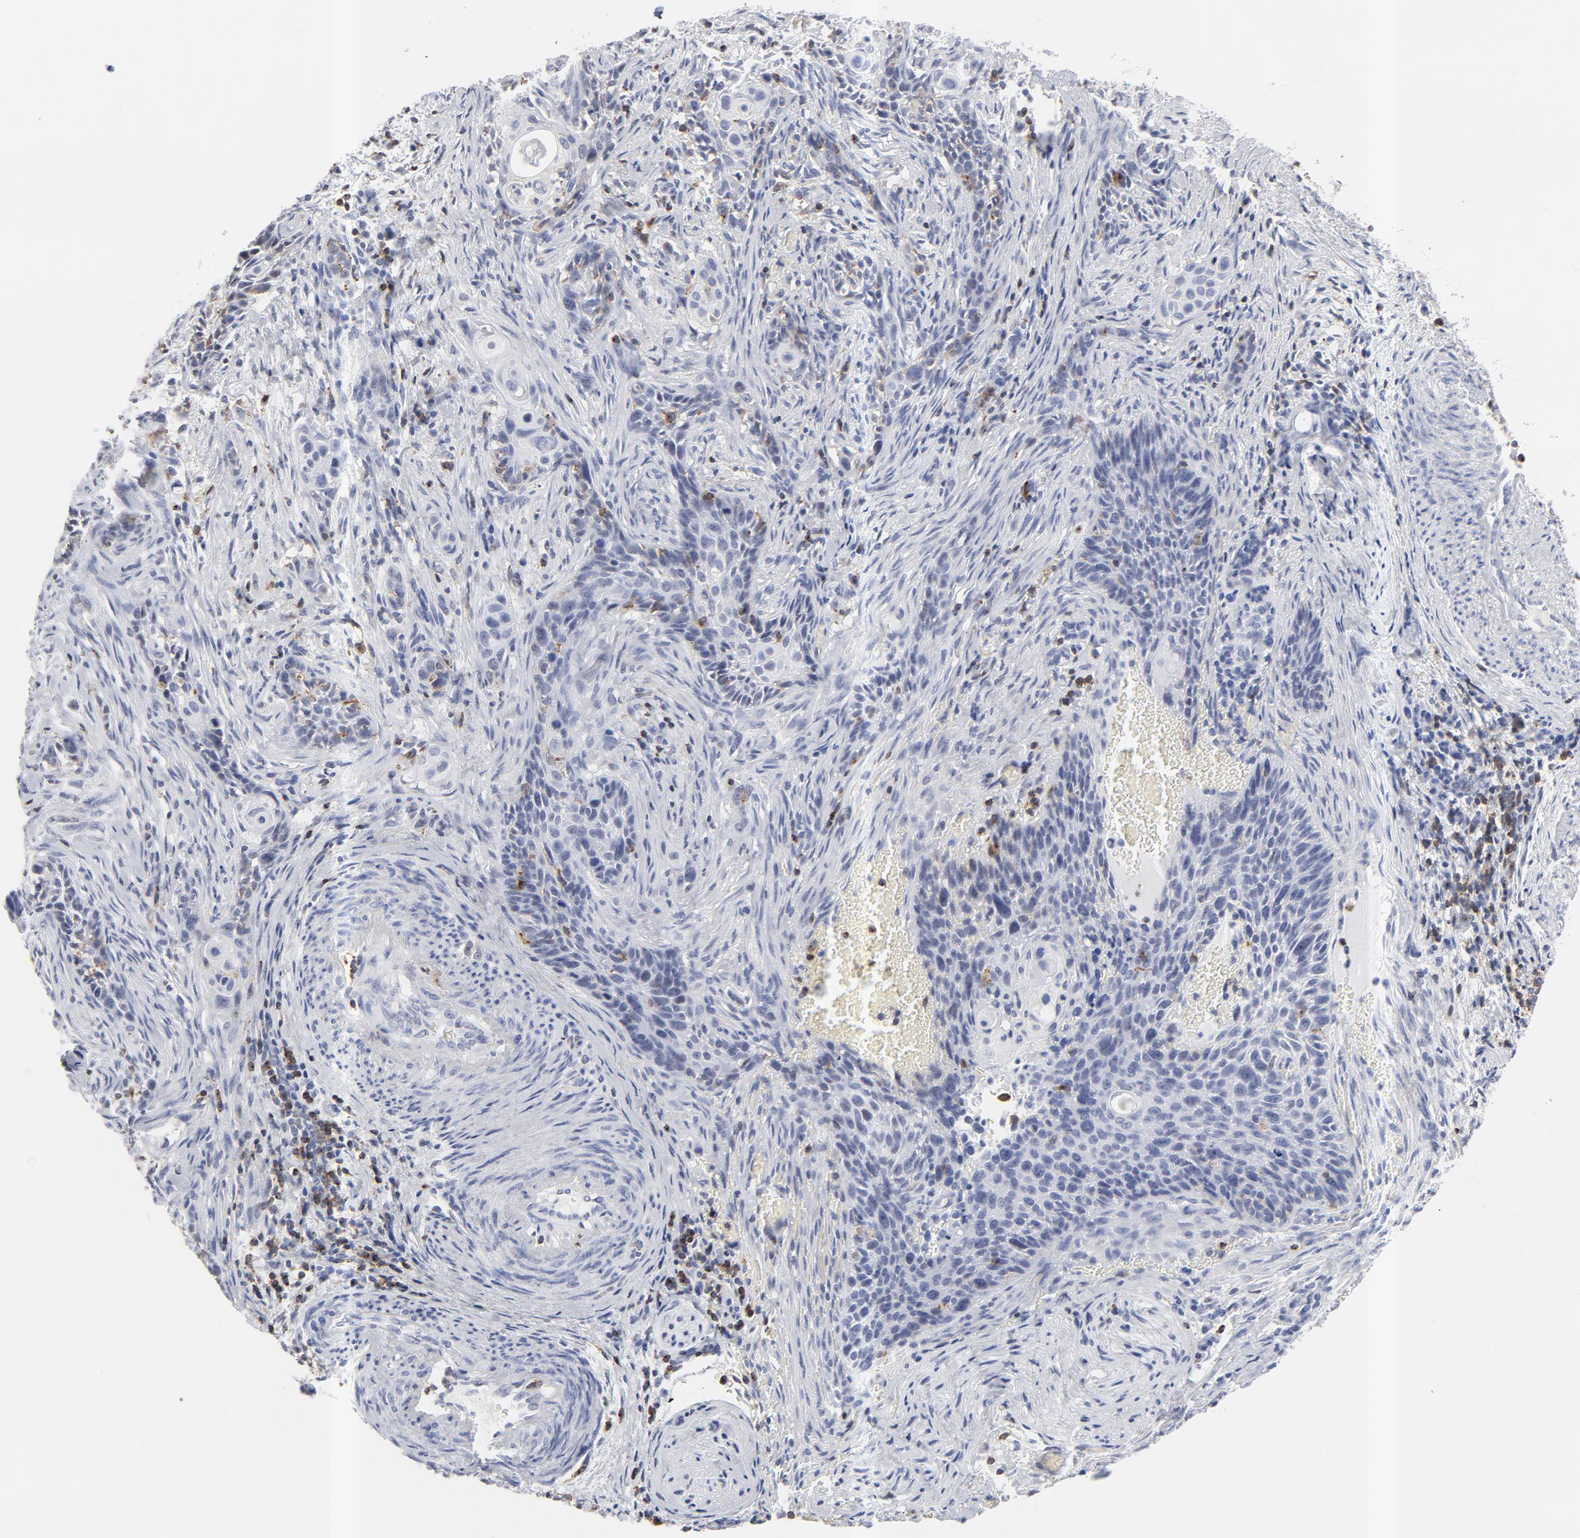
{"staining": {"intensity": "negative", "quantity": "none", "location": "none"}, "tissue": "cervical cancer", "cell_type": "Tumor cells", "image_type": "cancer", "snomed": [{"axis": "morphology", "description": "Squamous cell carcinoma, NOS"}, {"axis": "topography", "description": "Cervix"}], "caption": "This is an immunohistochemistry (IHC) photomicrograph of squamous cell carcinoma (cervical). There is no expression in tumor cells.", "gene": "CD2", "patient": {"sex": "female", "age": 33}}